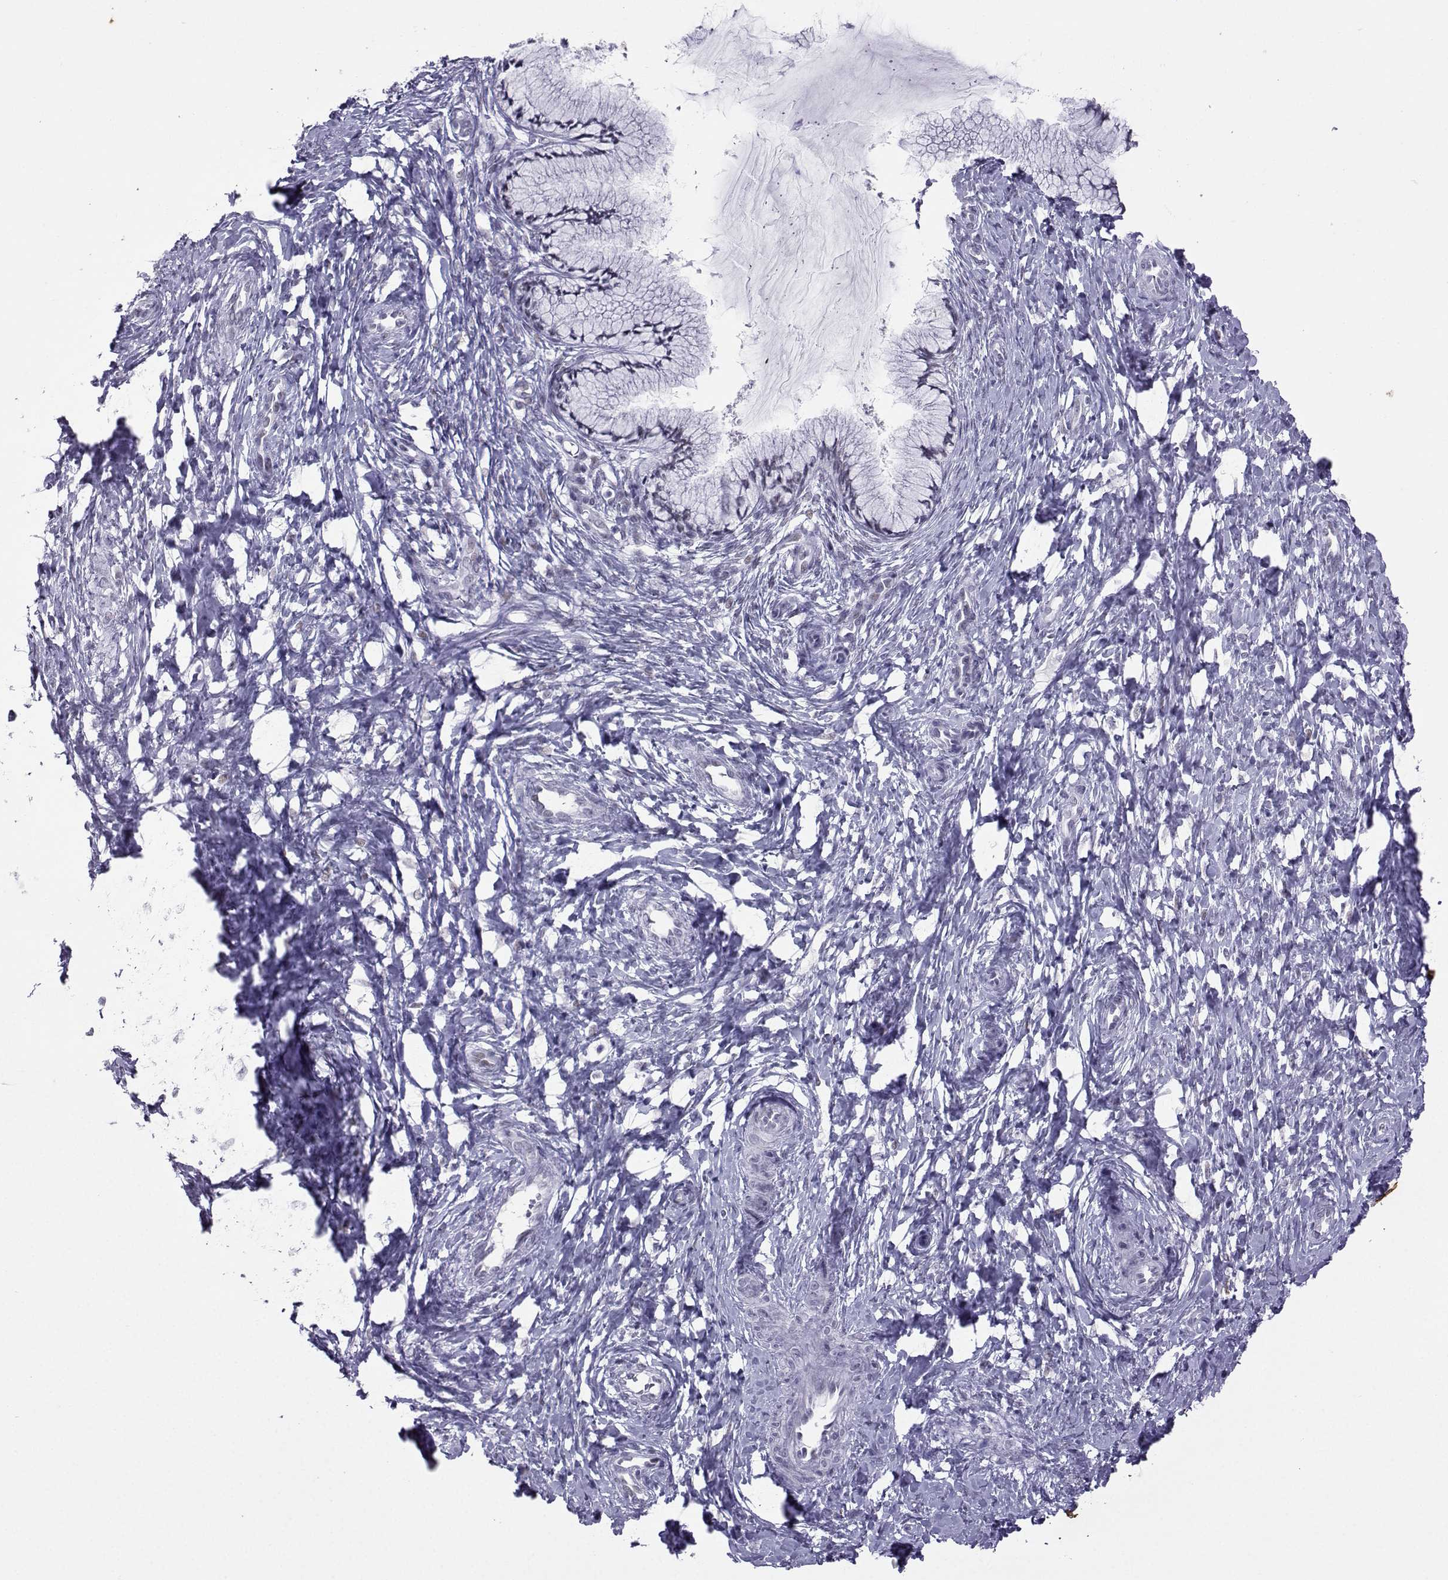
{"staining": {"intensity": "negative", "quantity": "none", "location": "none"}, "tissue": "cervix", "cell_type": "Glandular cells", "image_type": "normal", "snomed": [{"axis": "morphology", "description": "Normal tissue, NOS"}, {"axis": "topography", "description": "Cervix"}], "caption": "This image is of unremarkable cervix stained with immunohistochemistry (IHC) to label a protein in brown with the nuclei are counter-stained blue. There is no staining in glandular cells.", "gene": "LORICRIN", "patient": {"sex": "female", "age": 37}}